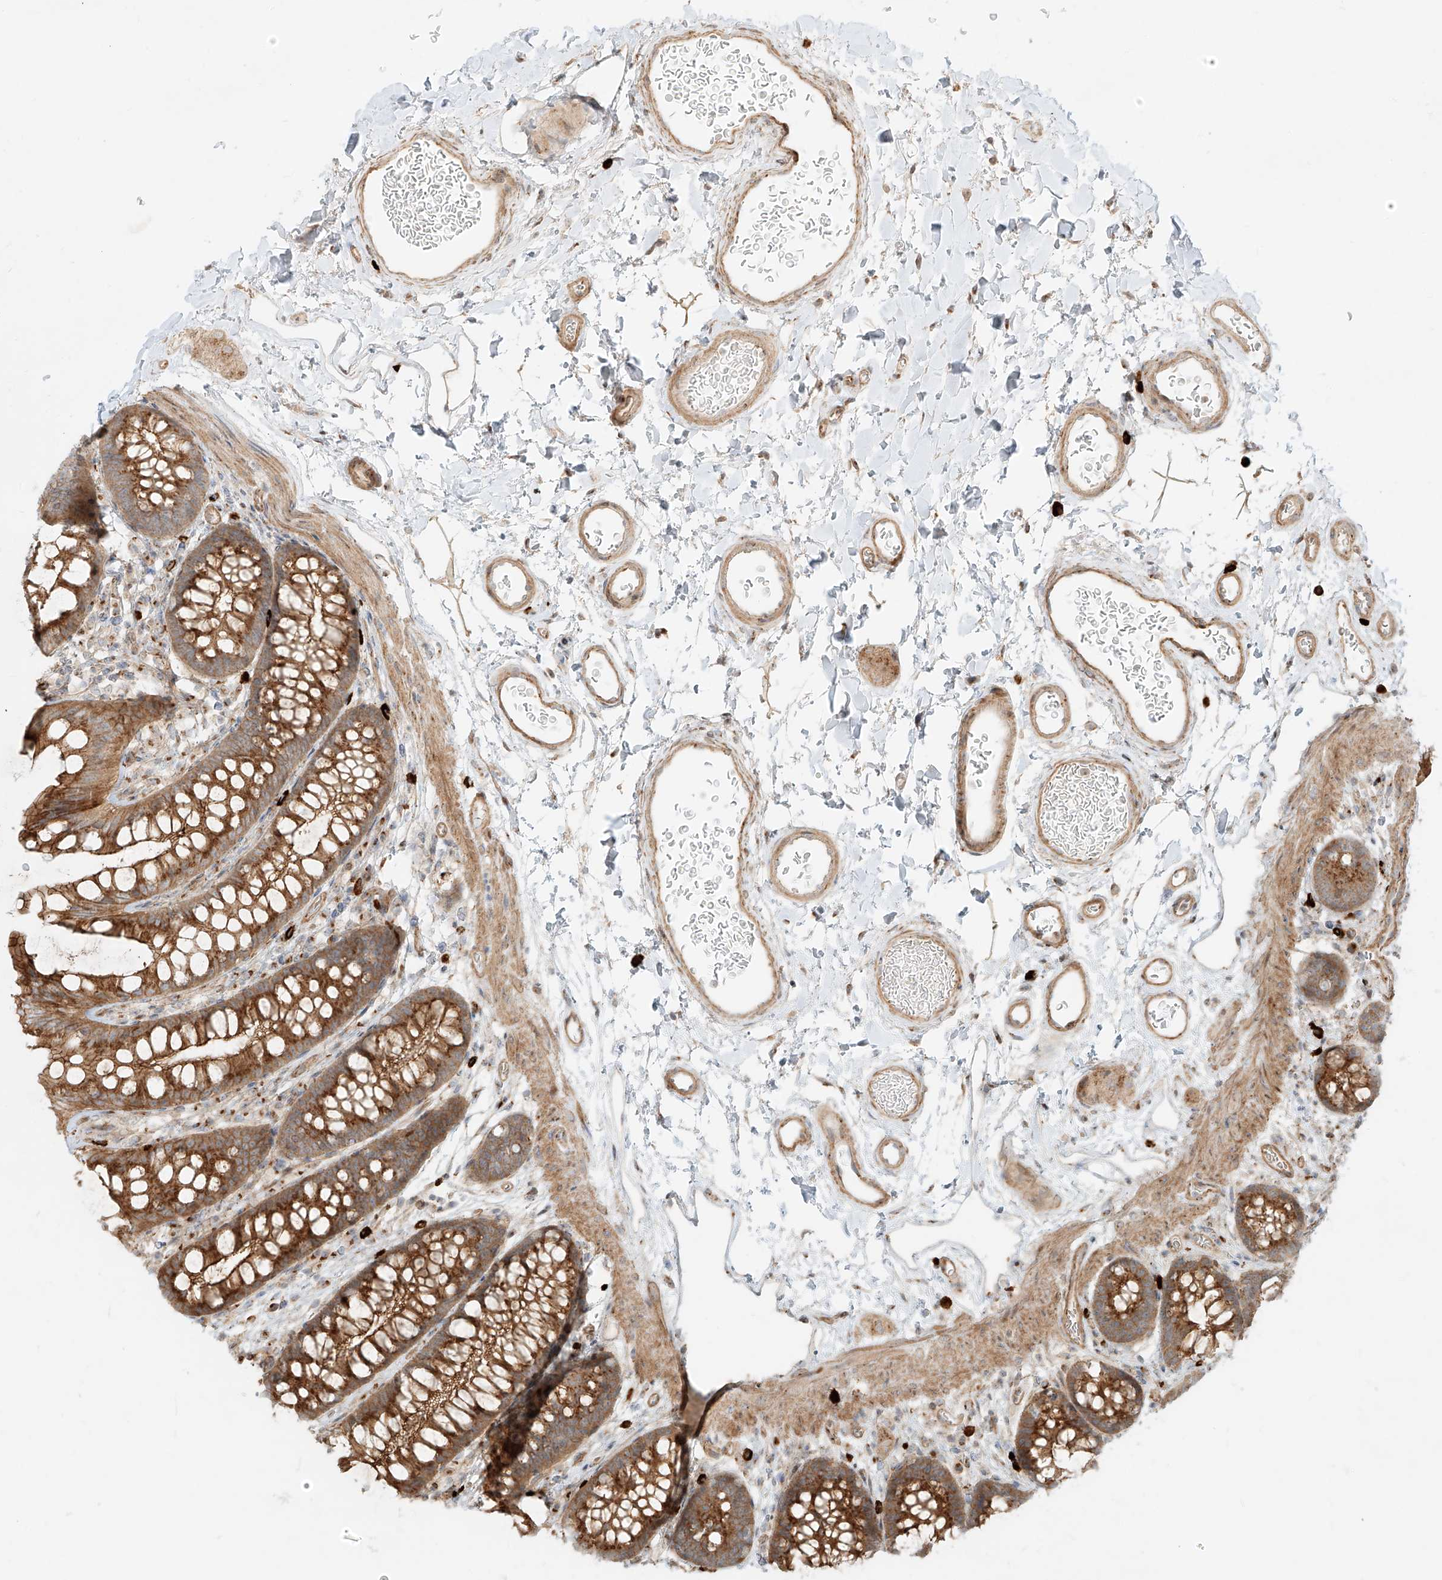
{"staining": {"intensity": "moderate", "quantity": ">75%", "location": "cytoplasmic/membranous"}, "tissue": "colon", "cell_type": "Endothelial cells", "image_type": "normal", "snomed": [{"axis": "morphology", "description": "Normal tissue, NOS"}, {"axis": "topography", "description": "Colon"}], "caption": "Immunohistochemical staining of unremarkable human colon demonstrates moderate cytoplasmic/membranous protein expression in about >75% of endothelial cells.", "gene": "ZNF287", "patient": {"sex": "female", "age": 62}}